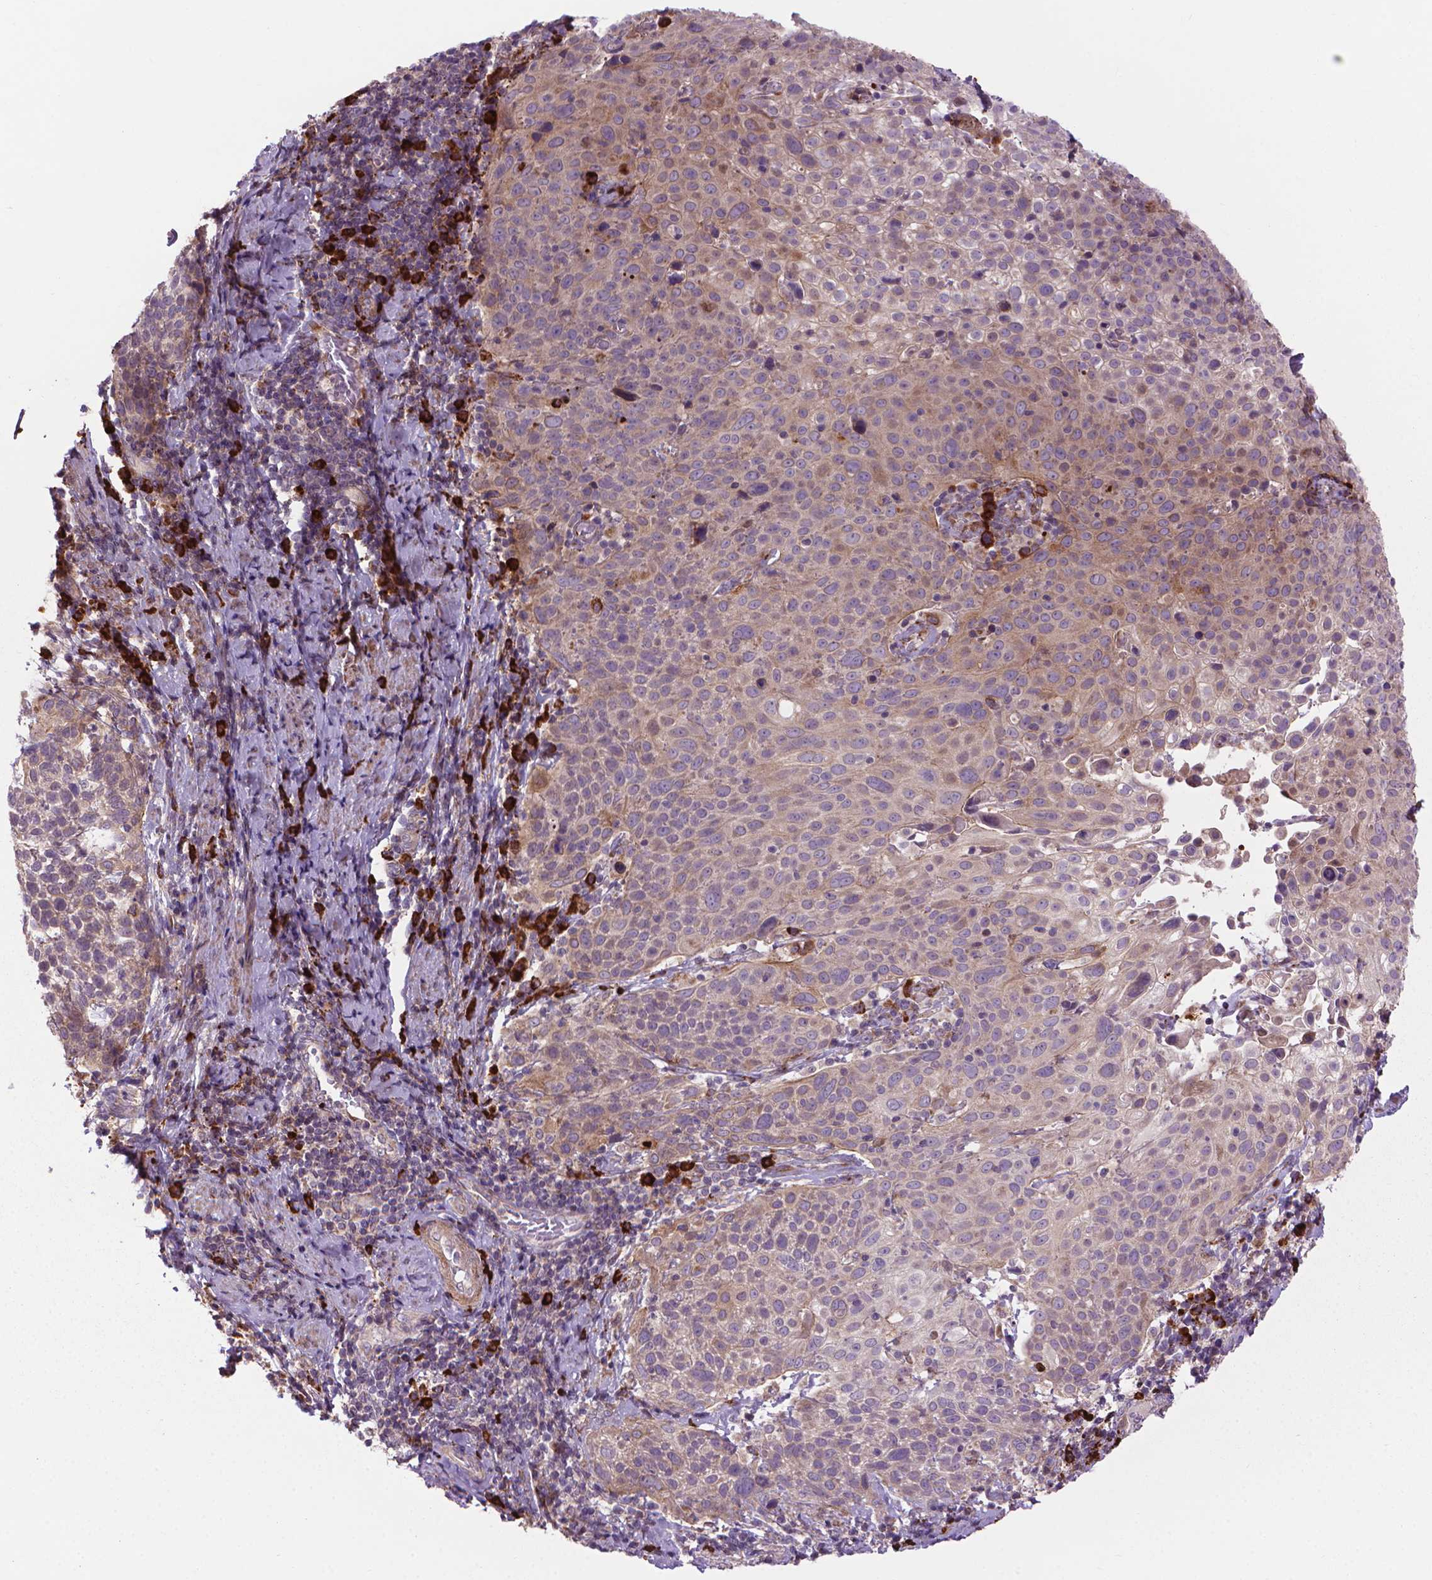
{"staining": {"intensity": "weak", "quantity": "25%-75%", "location": "cytoplasmic/membranous"}, "tissue": "cervical cancer", "cell_type": "Tumor cells", "image_type": "cancer", "snomed": [{"axis": "morphology", "description": "Squamous cell carcinoma, NOS"}, {"axis": "topography", "description": "Cervix"}], "caption": "Cervical cancer stained for a protein demonstrates weak cytoplasmic/membranous positivity in tumor cells.", "gene": "MYH14", "patient": {"sex": "female", "age": 61}}